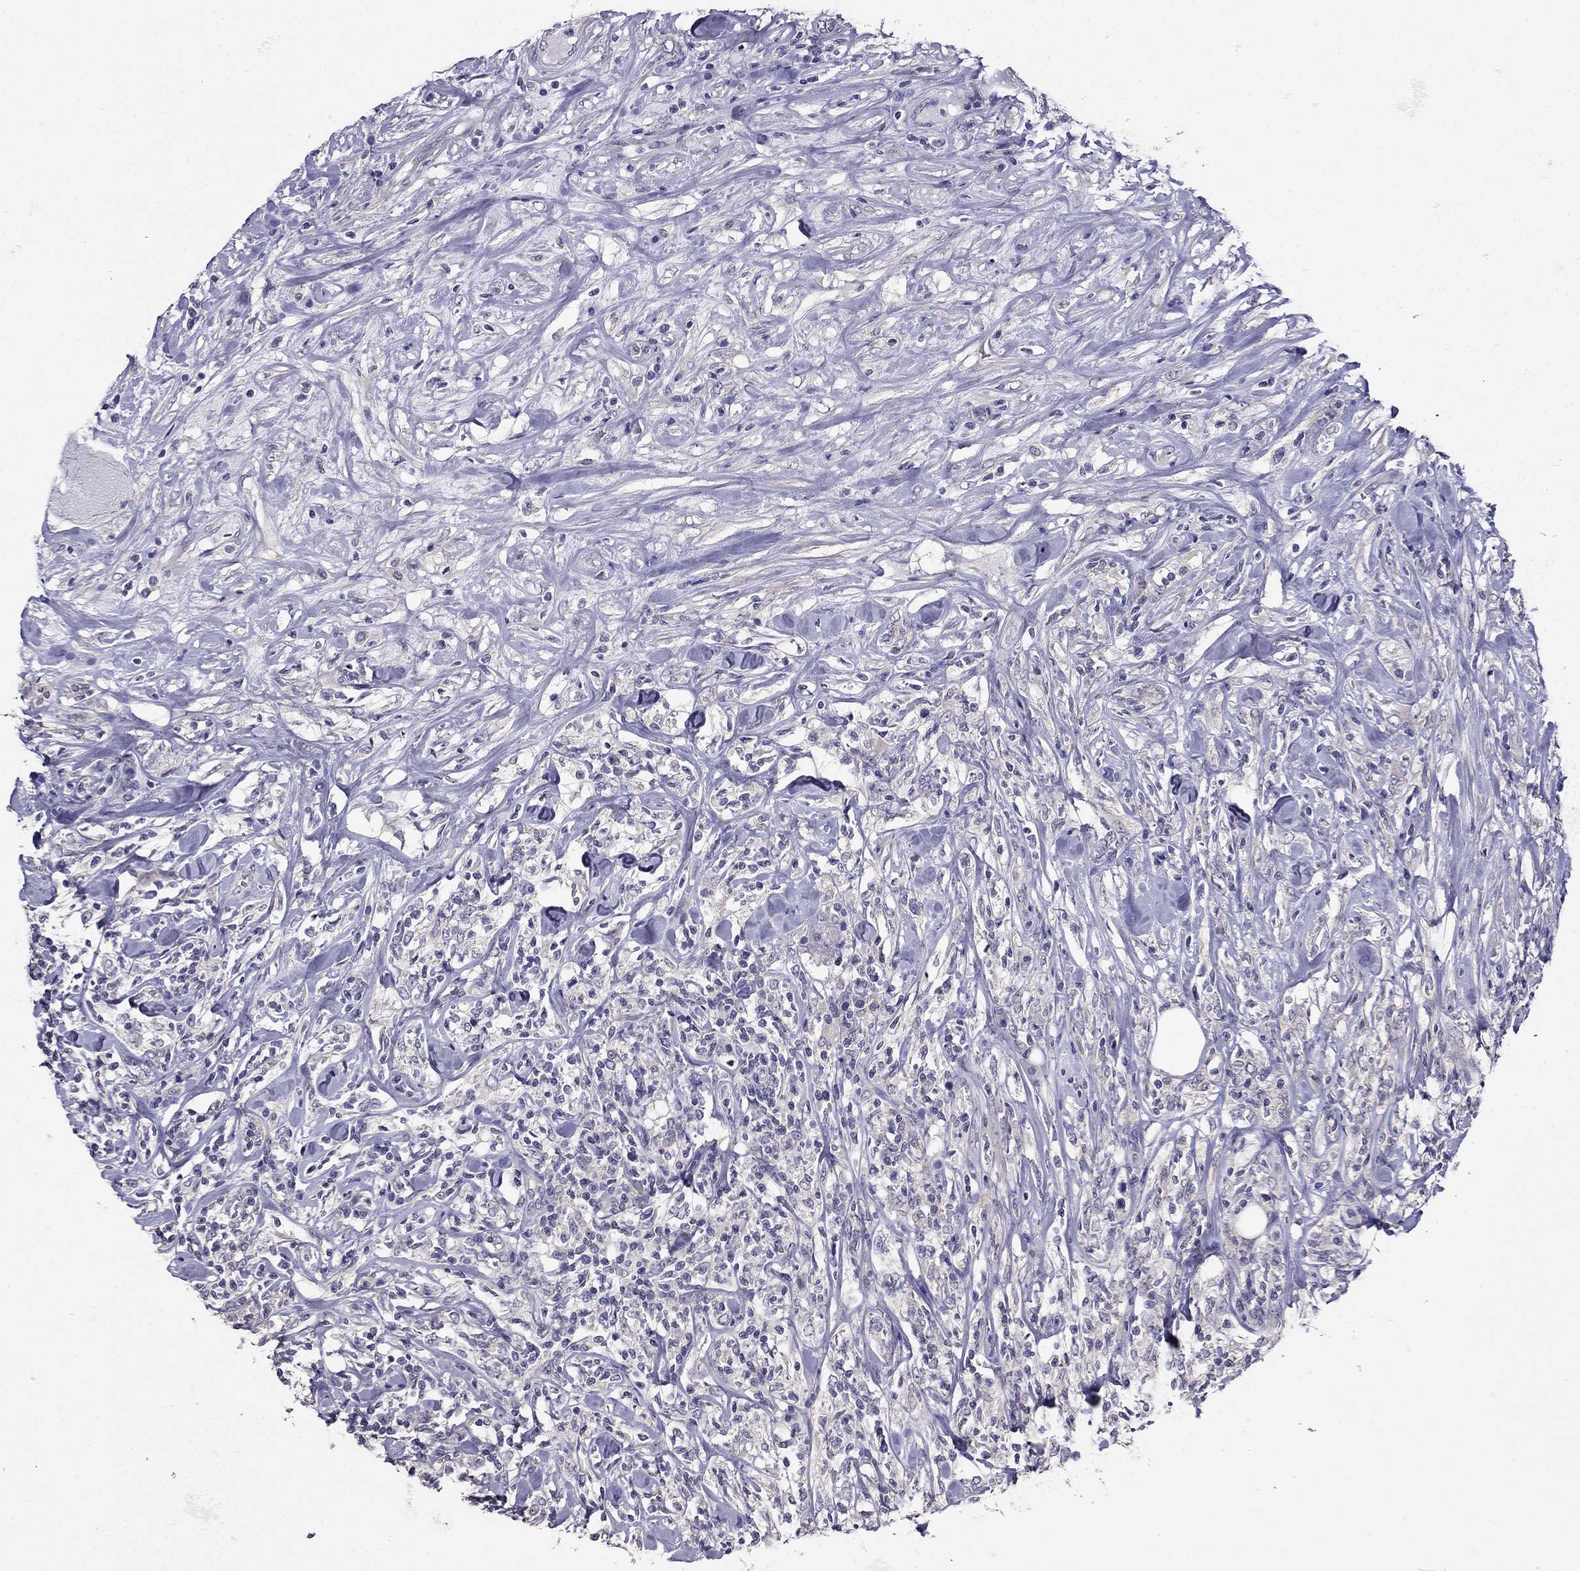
{"staining": {"intensity": "negative", "quantity": "none", "location": "none"}, "tissue": "lymphoma", "cell_type": "Tumor cells", "image_type": "cancer", "snomed": [{"axis": "morphology", "description": "Malignant lymphoma, non-Hodgkin's type, High grade"}, {"axis": "topography", "description": "Lymph node"}], "caption": "High power microscopy histopathology image of an IHC photomicrograph of lymphoma, revealing no significant staining in tumor cells. (Brightfield microscopy of DAB IHC at high magnification).", "gene": "SCNN1D", "patient": {"sex": "female", "age": 84}}